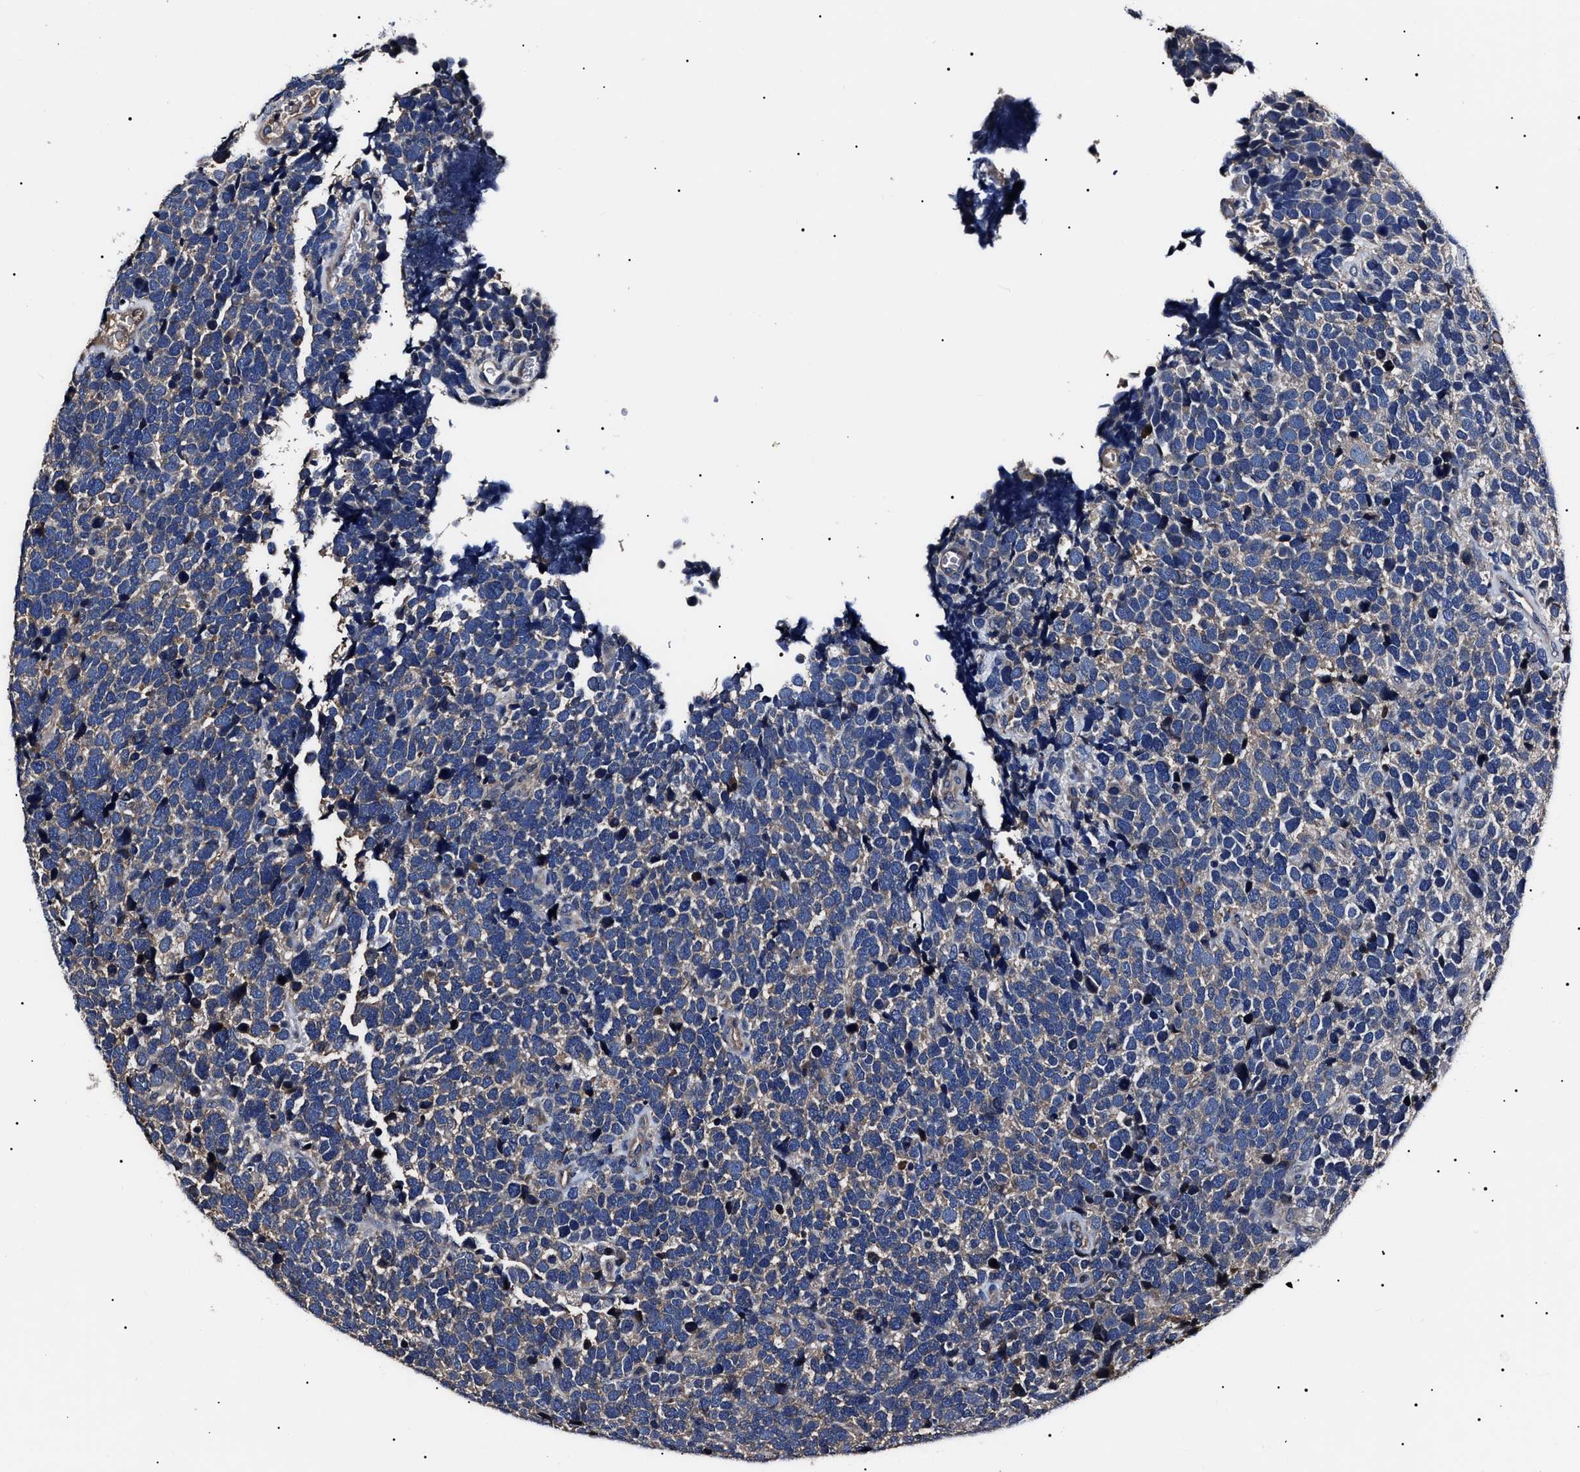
{"staining": {"intensity": "negative", "quantity": "none", "location": "none"}, "tissue": "urothelial cancer", "cell_type": "Tumor cells", "image_type": "cancer", "snomed": [{"axis": "morphology", "description": "Urothelial carcinoma, High grade"}, {"axis": "topography", "description": "Urinary bladder"}], "caption": "Immunohistochemical staining of human urothelial cancer reveals no significant positivity in tumor cells.", "gene": "IFT81", "patient": {"sex": "female", "age": 82}}